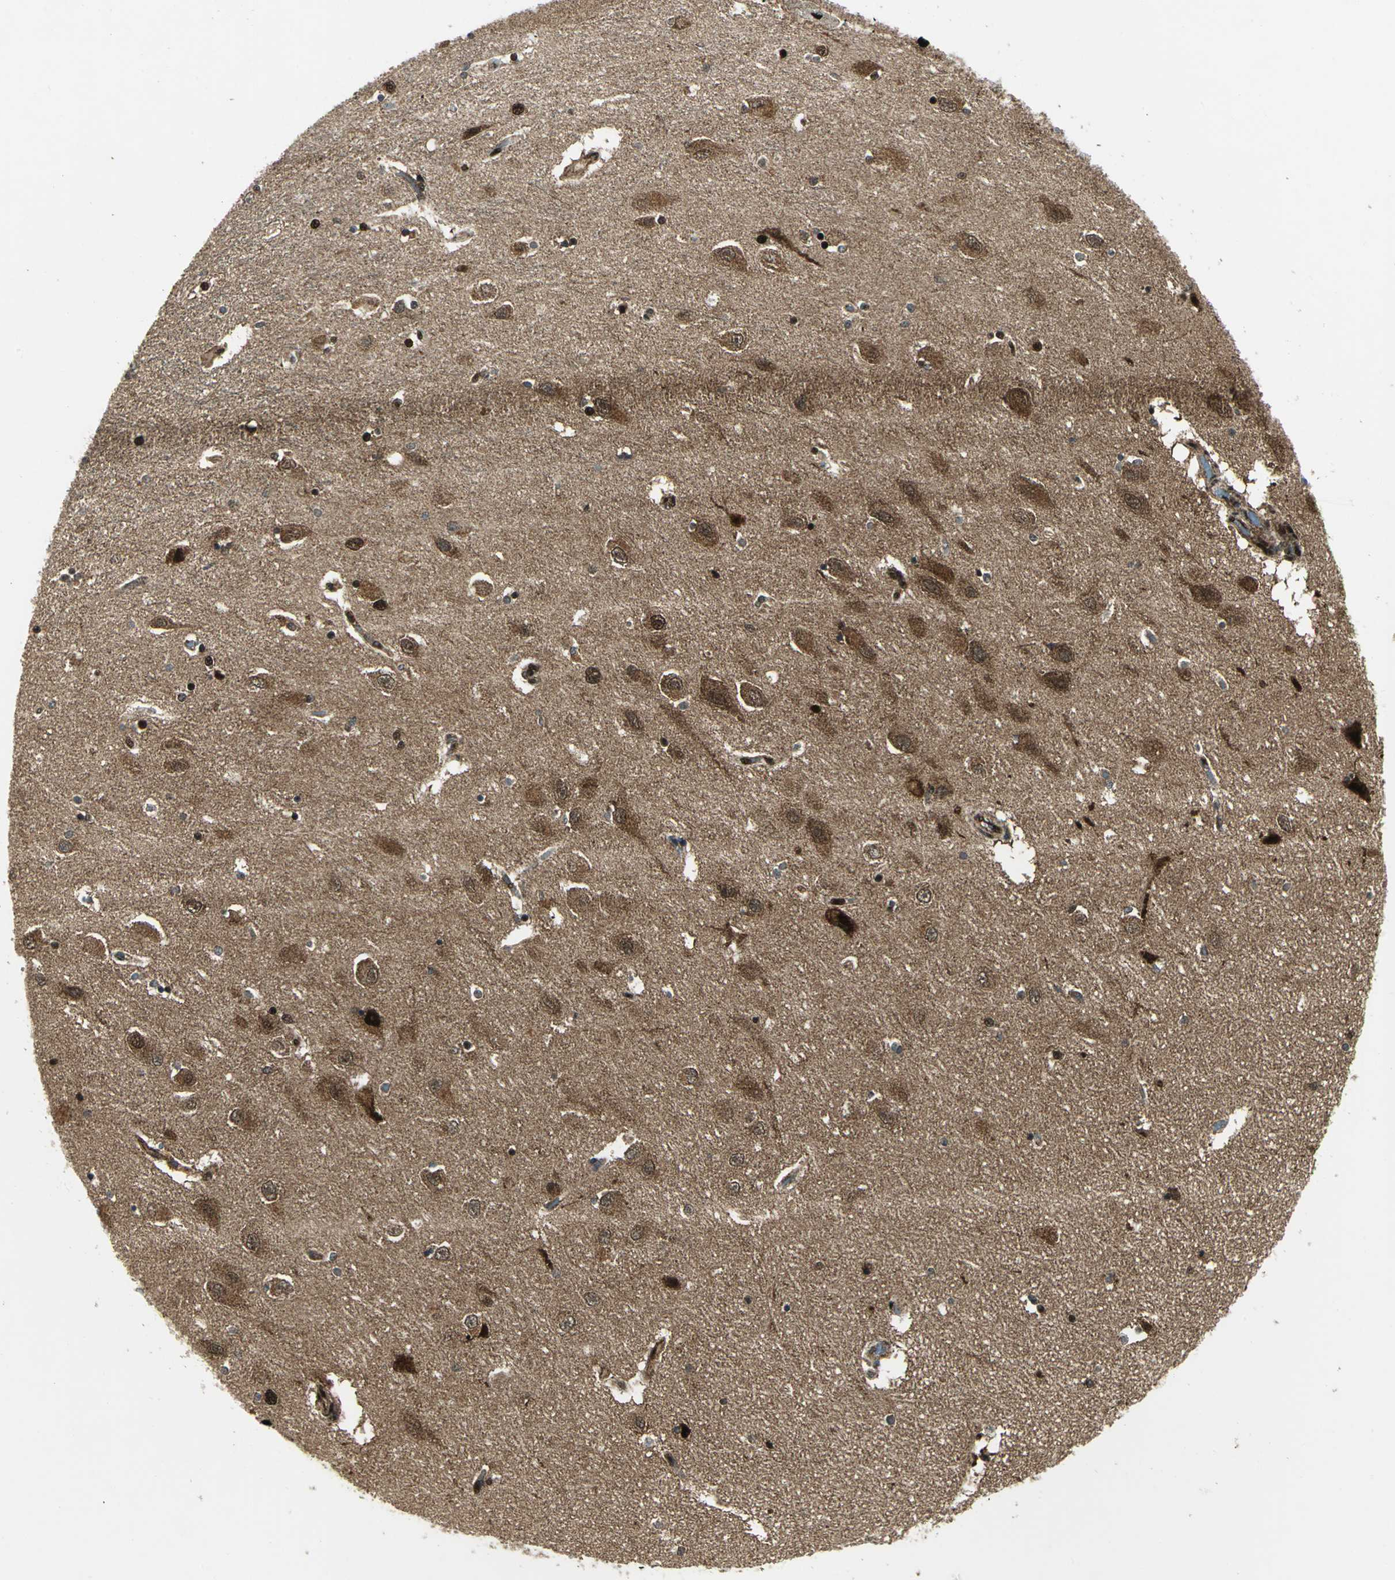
{"staining": {"intensity": "strong", "quantity": ">75%", "location": "cytoplasmic/membranous,nuclear"}, "tissue": "hippocampus", "cell_type": "Glial cells", "image_type": "normal", "snomed": [{"axis": "morphology", "description": "Normal tissue, NOS"}, {"axis": "topography", "description": "Hippocampus"}], "caption": "A brown stain labels strong cytoplasmic/membranous,nuclear positivity of a protein in glial cells of normal hippocampus.", "gene": "COPS5", "patient": {"sex": "female", "age": 54}}